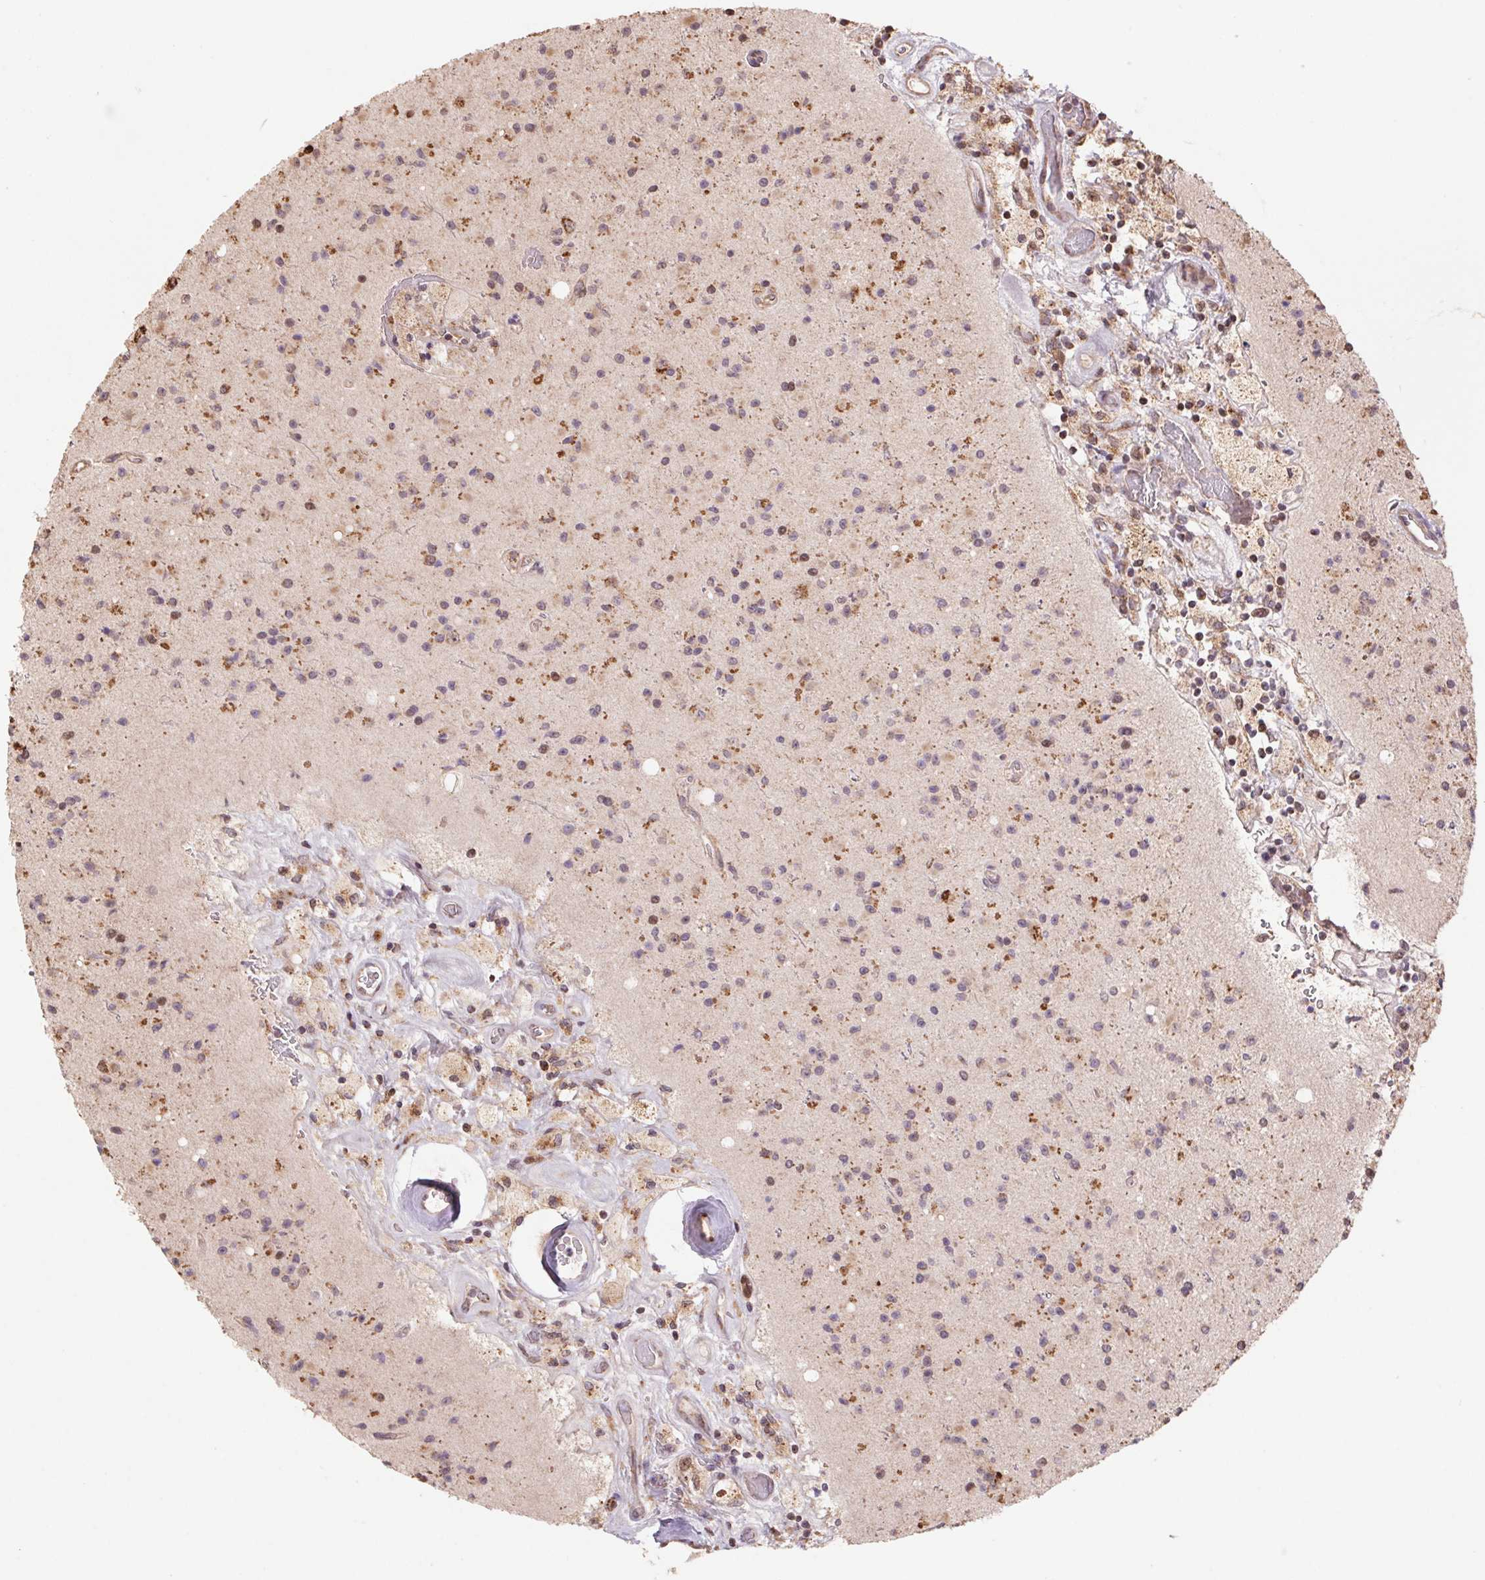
{"staining": {"intensity": "moderate", "quantity": "<25%", "location": "cytoplasmic/membranous"}, "tissue": "glioma", "cell_type": "Tumor cells", "image_type": "cancer", "snomed": [{"axis": "morphology", "description": "Glioma, malignant, High grade"}, {"axis": "topography", "description": "Brain"}], "caption": "Glioma tissue shows moderate cytoplasmic/membranous positivity in approximately <25% of tumor cells", "gene": "PDHA1", "patient": {"sex": "male", "age": 36}}